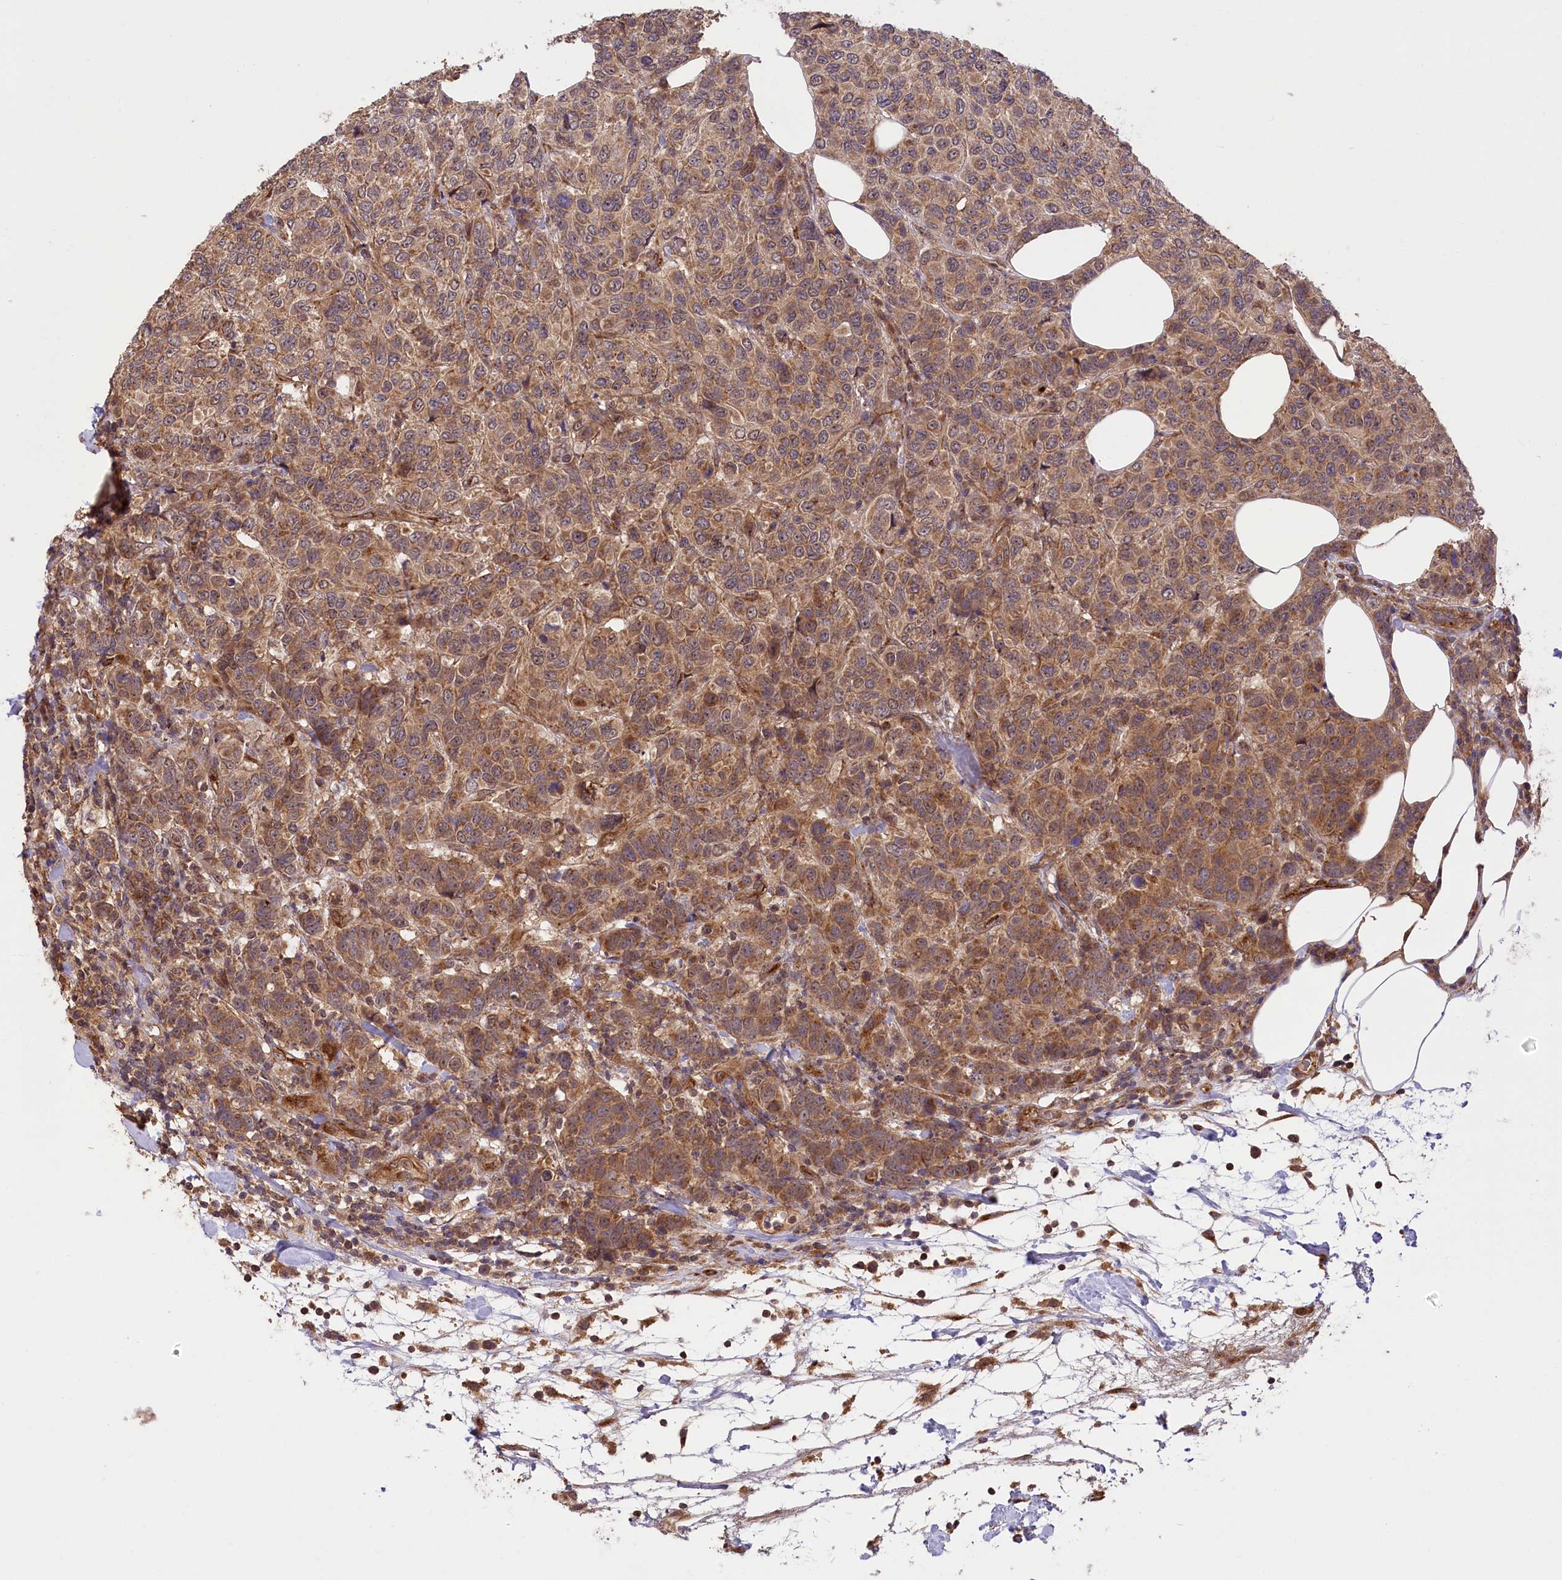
{"staining": {"intensity": "moderate", "quantity": ">75%", "location": "cytoplasmic/membranous"}, "tissue": "breast cancer", "cell_type": "Tumor cells", "image_type": "cancer", "snomed": [{"axis": "morphology", "description": "Duct carcinoma"}, {"axis": "topography", "description": "Breast"}], "caption": "About >75% of tumor cells in breast intraductal carcinoma show moderate cytoplasmic/membranous protein positivity as visualized by brown immunohistochemical staining.", "gene": "CARD19", "patient": {"sex": "female", "age": 55}}